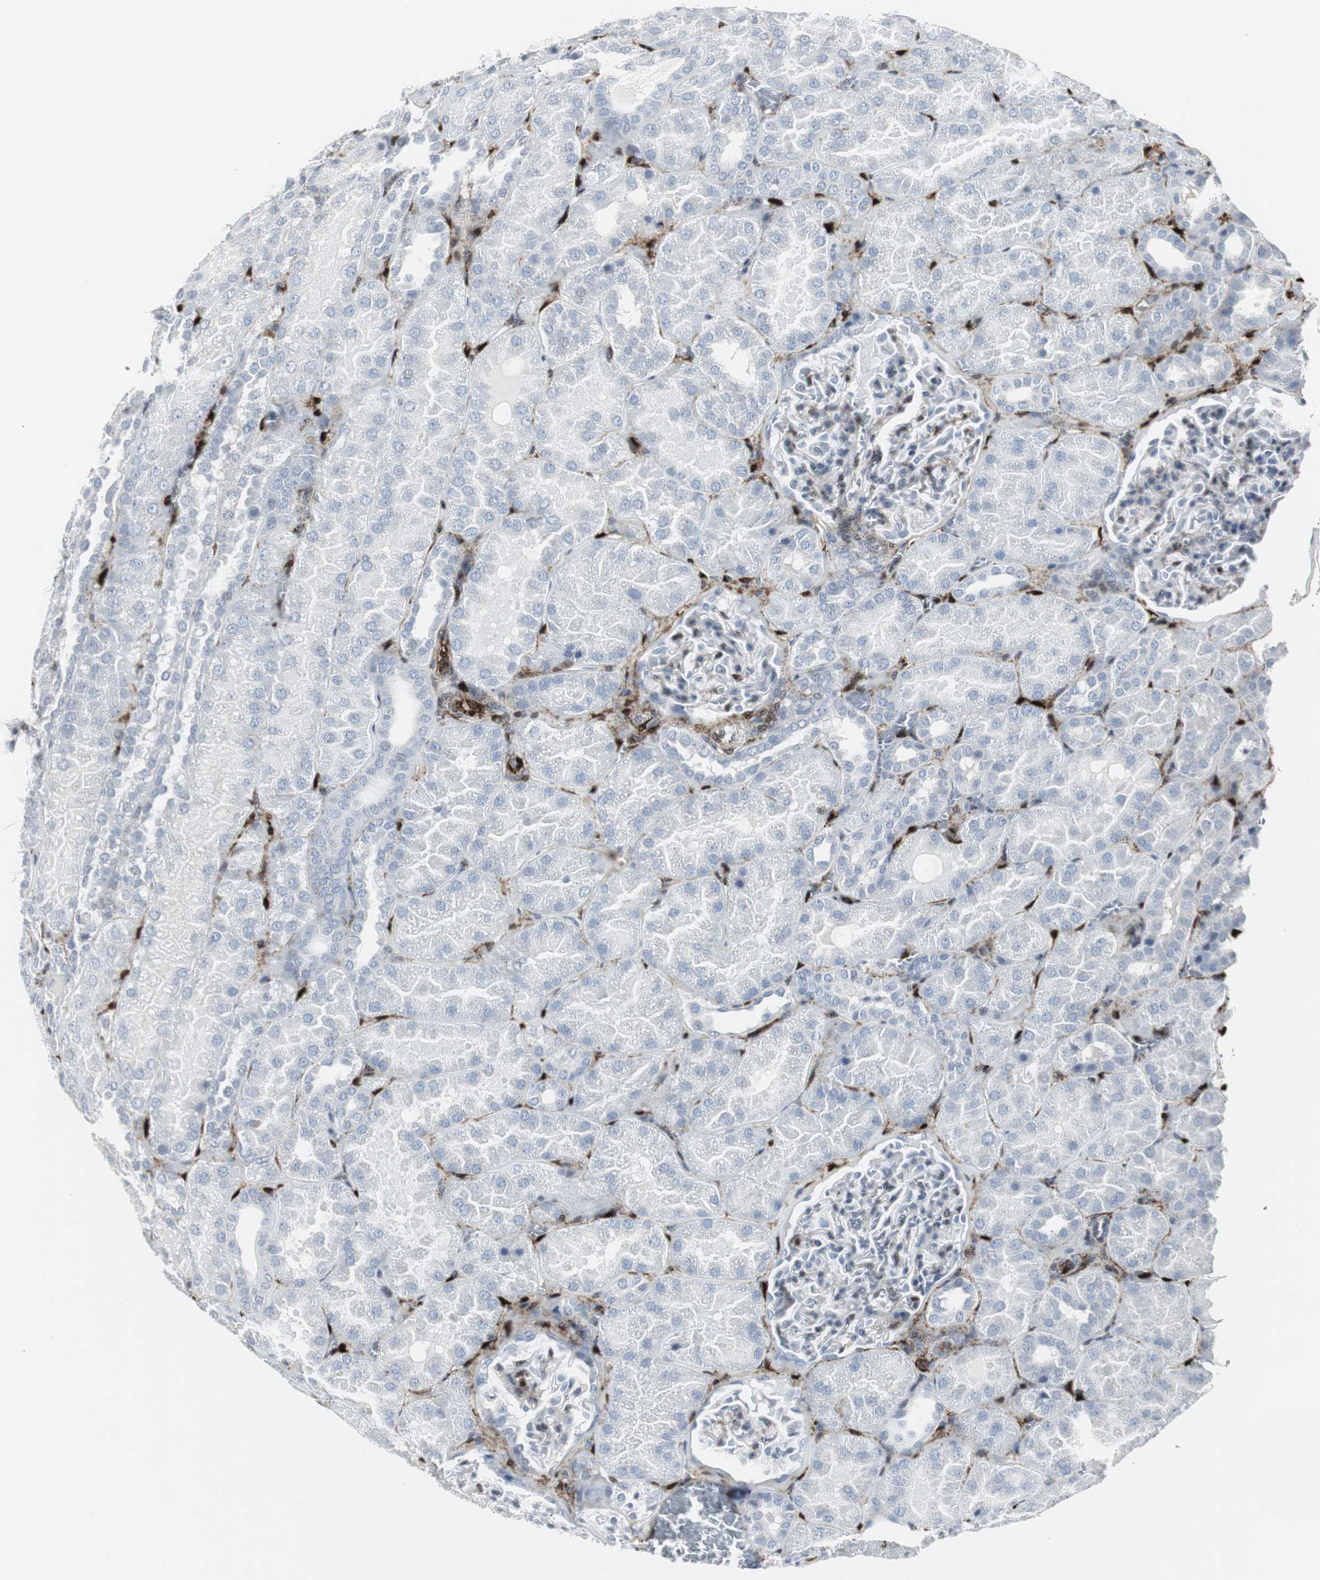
{"staining": {"intensity": "moderate", "quantity": "<25%", "location": "cytoplasmic/membranous"}, "tissue": "kidney", "cell_type": "Cells in glomeruli", "image_type": "normal", "snomed": [{"axis": "morphology", "description": "Normal tissue, NOS"}, {"axis": "topography", "description": "Kidney"}], "caption": "About <25% of cells in glomeruli in normal human kidney demonstrate moderate cytoplasmic/membranous protein positivity as visualized by brown immunohistochemical staining.", "gene": "PPP1R14A", "patient": {"sex": "male", "age": 28}}